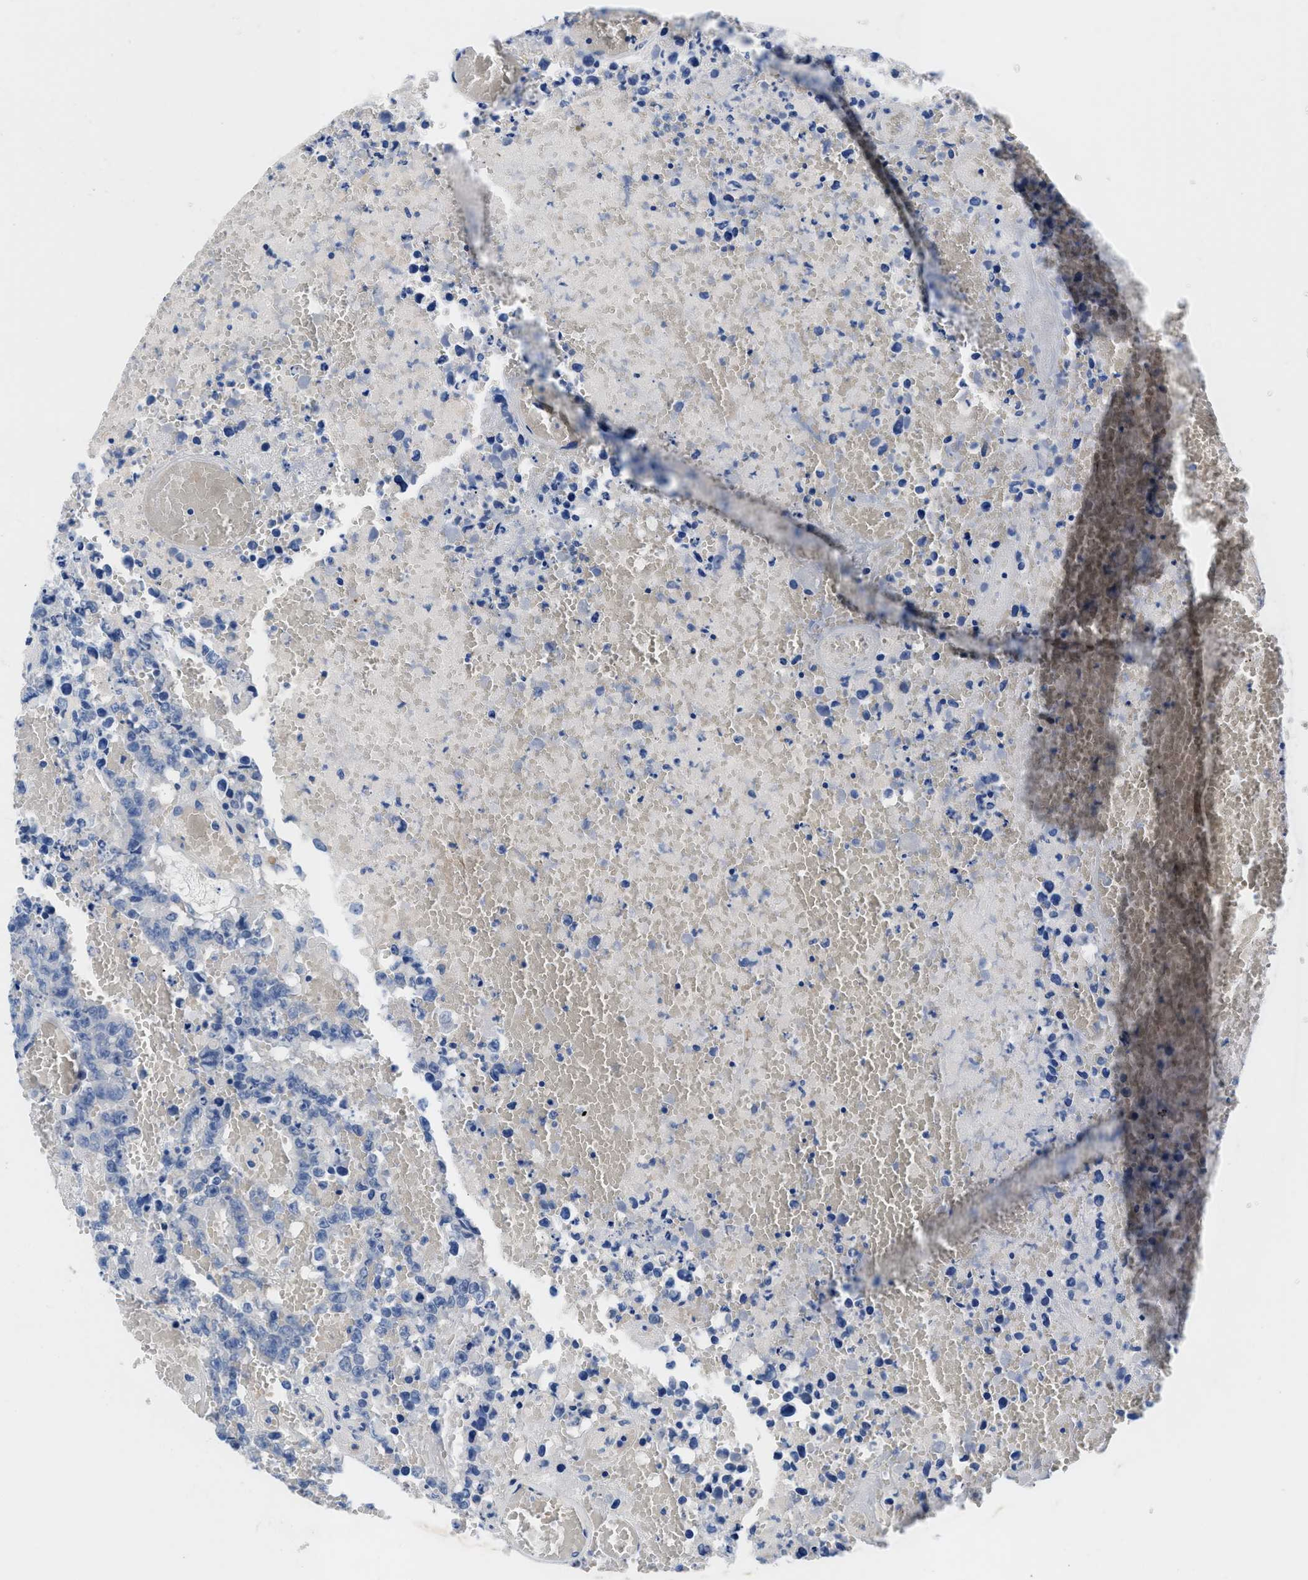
{"staining": {"intensity": "negative", "quantity": "none", "location": "none"}, "tissue": "testis cancer", "cell_type": "Tumor cells", "image_type": "cancer", "snomed": [{"axis": "morphology", "description": "Carcinoma, Embryonal, NOS"}, {"axis": "topography", "description": "Testis"}], "caption": "An image of testis cancer stained for a protein demonstrates no brown staining in tumor cells. (DAB (3,3'-diaminobenzidine) immunohistochemistry (IHC), high magnification).", "gene": "SLFN13", "patient": {"sex": "male", "age": 25}}